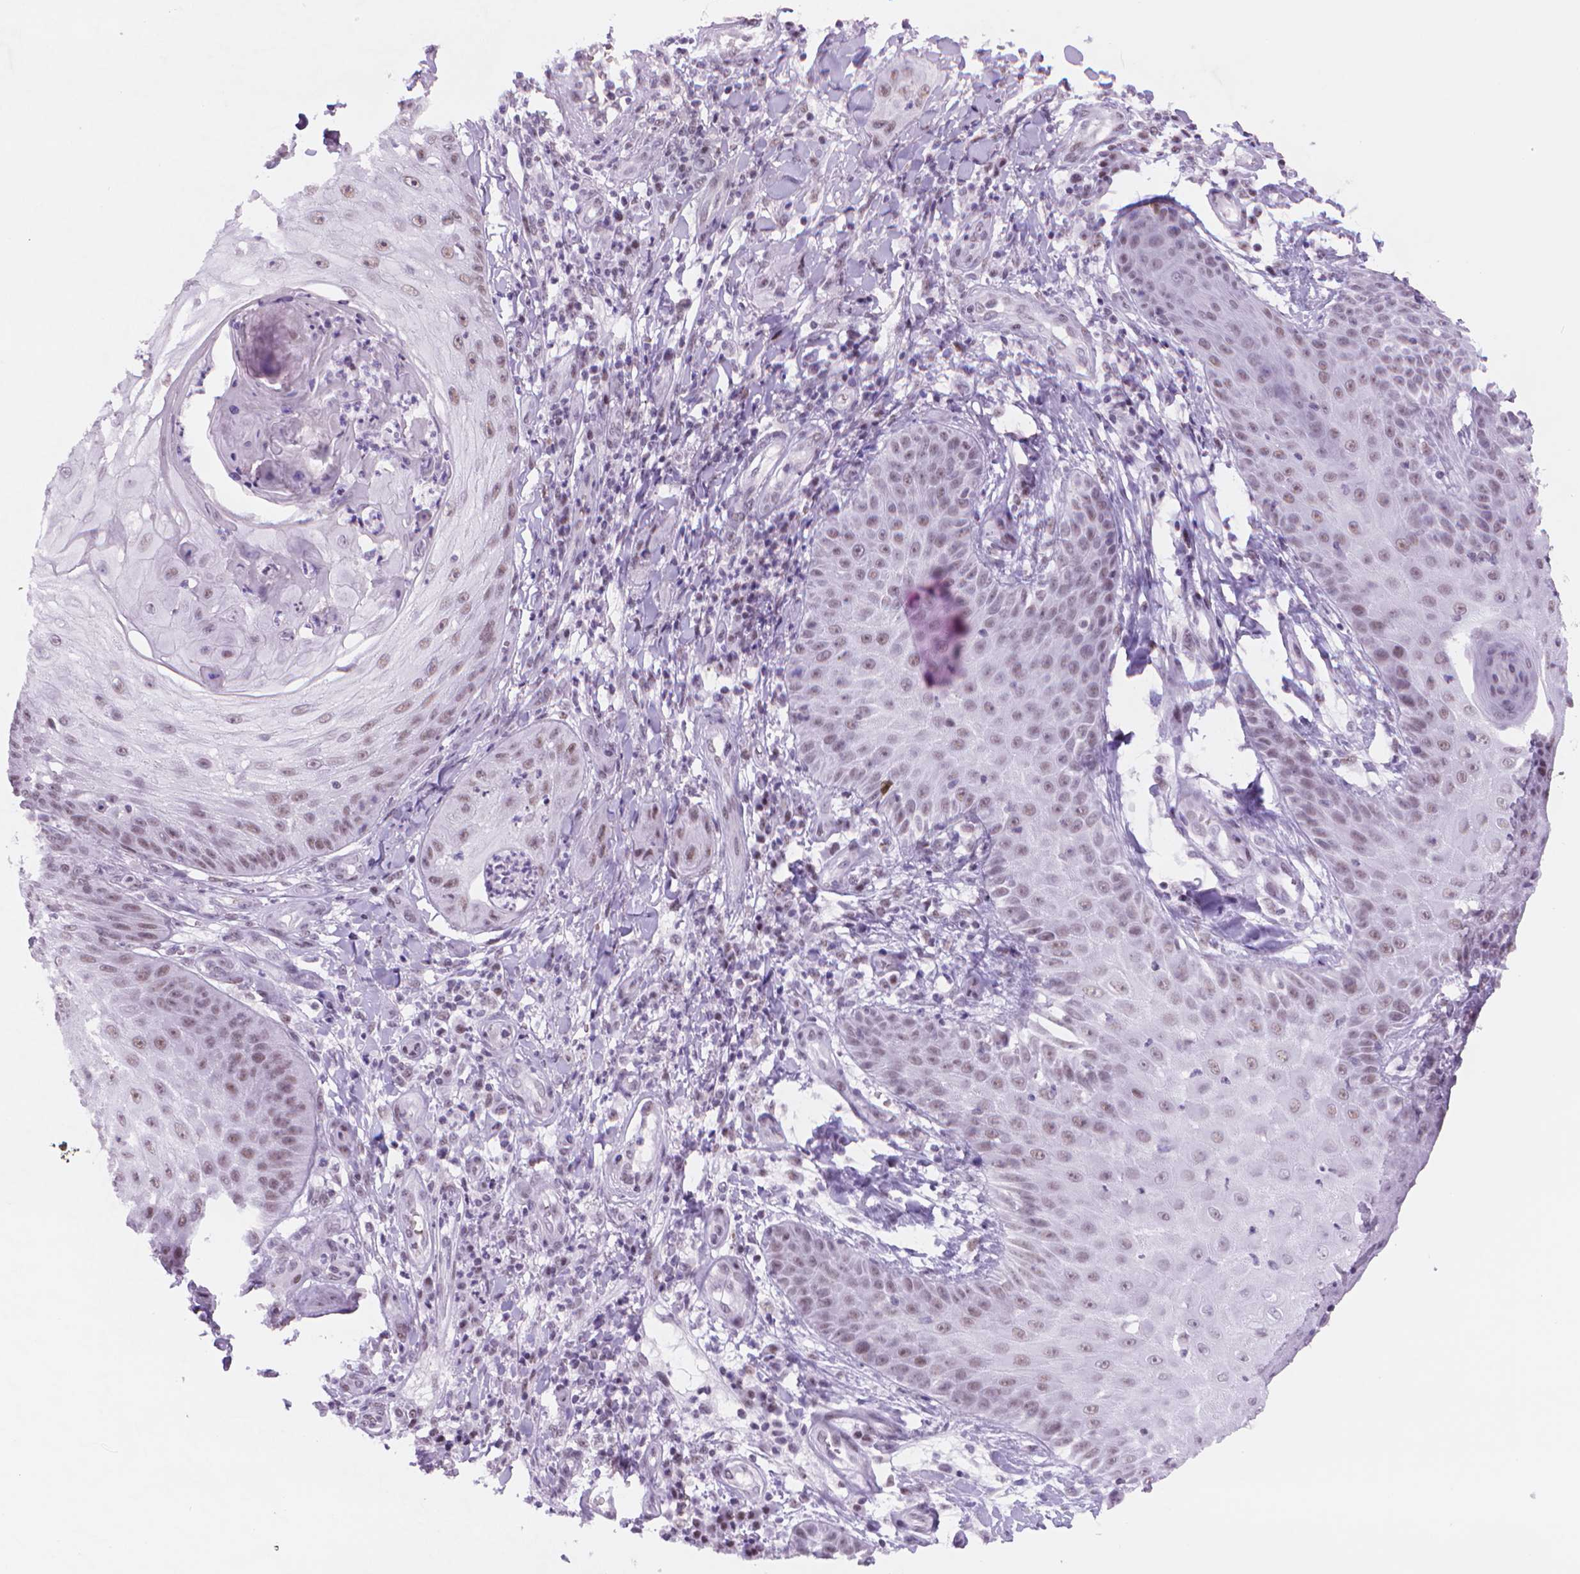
{"staining": {"intensity": "moderate", "quantity": ">75%", "location": "nuclear"}, "tissue": "skin cancer", "cell_type": "Tumor cells", "image_type": "cancer", "snomed": [{"axis": "morphology", "description": "Squamous cell carcinoma, NOS"}, {"axis": "topography", "description": "Skin"}], "caption": "This micrograph reveals IHC staining of squamous cell carcinoma (skin), with medium moderate nuclear expression in approximately >75% of tumor cells.", "gene": "POLR3D", "patient": {"sex": "male", "age": 70}}